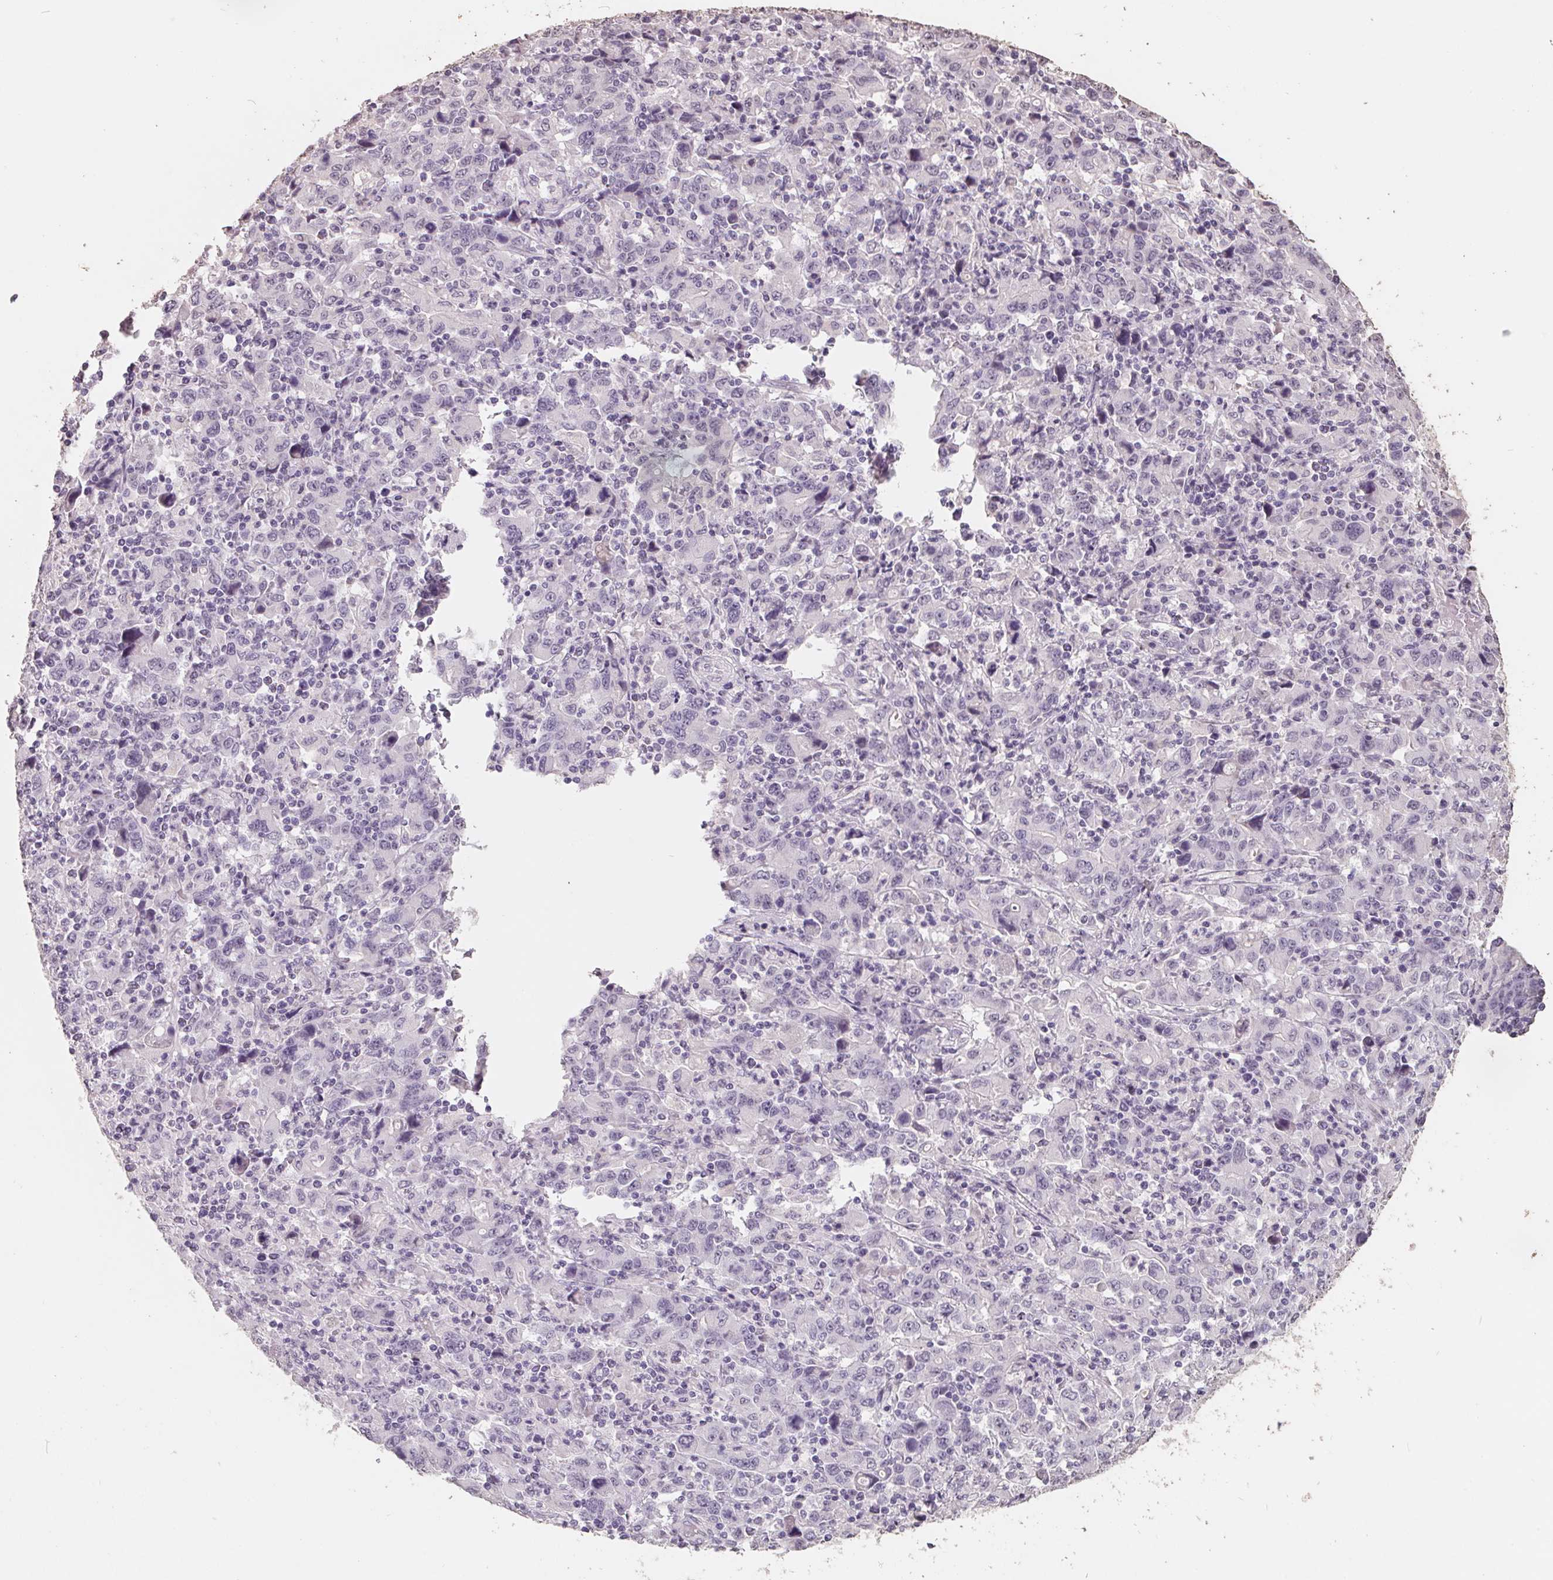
{"staining": {"intensity": "negative", "quantity": "none", "location": "none"}, "tissue": "stomach cancer", "cell_type": "Tumor cells", "image_type": "cancer", "snomed": [{"axis": "morphology", "description": "Adenocarcinoma, NOS"}, {"axis": "topography", "description": "Stomach, upper"}], "caption": "This is an immunohistochemistry micrograph of human adenocarcinoma (stomach). There is no staining in tumor cells.", "gene": "FTCD", "patient": {"sex": "male", "age": 69}}